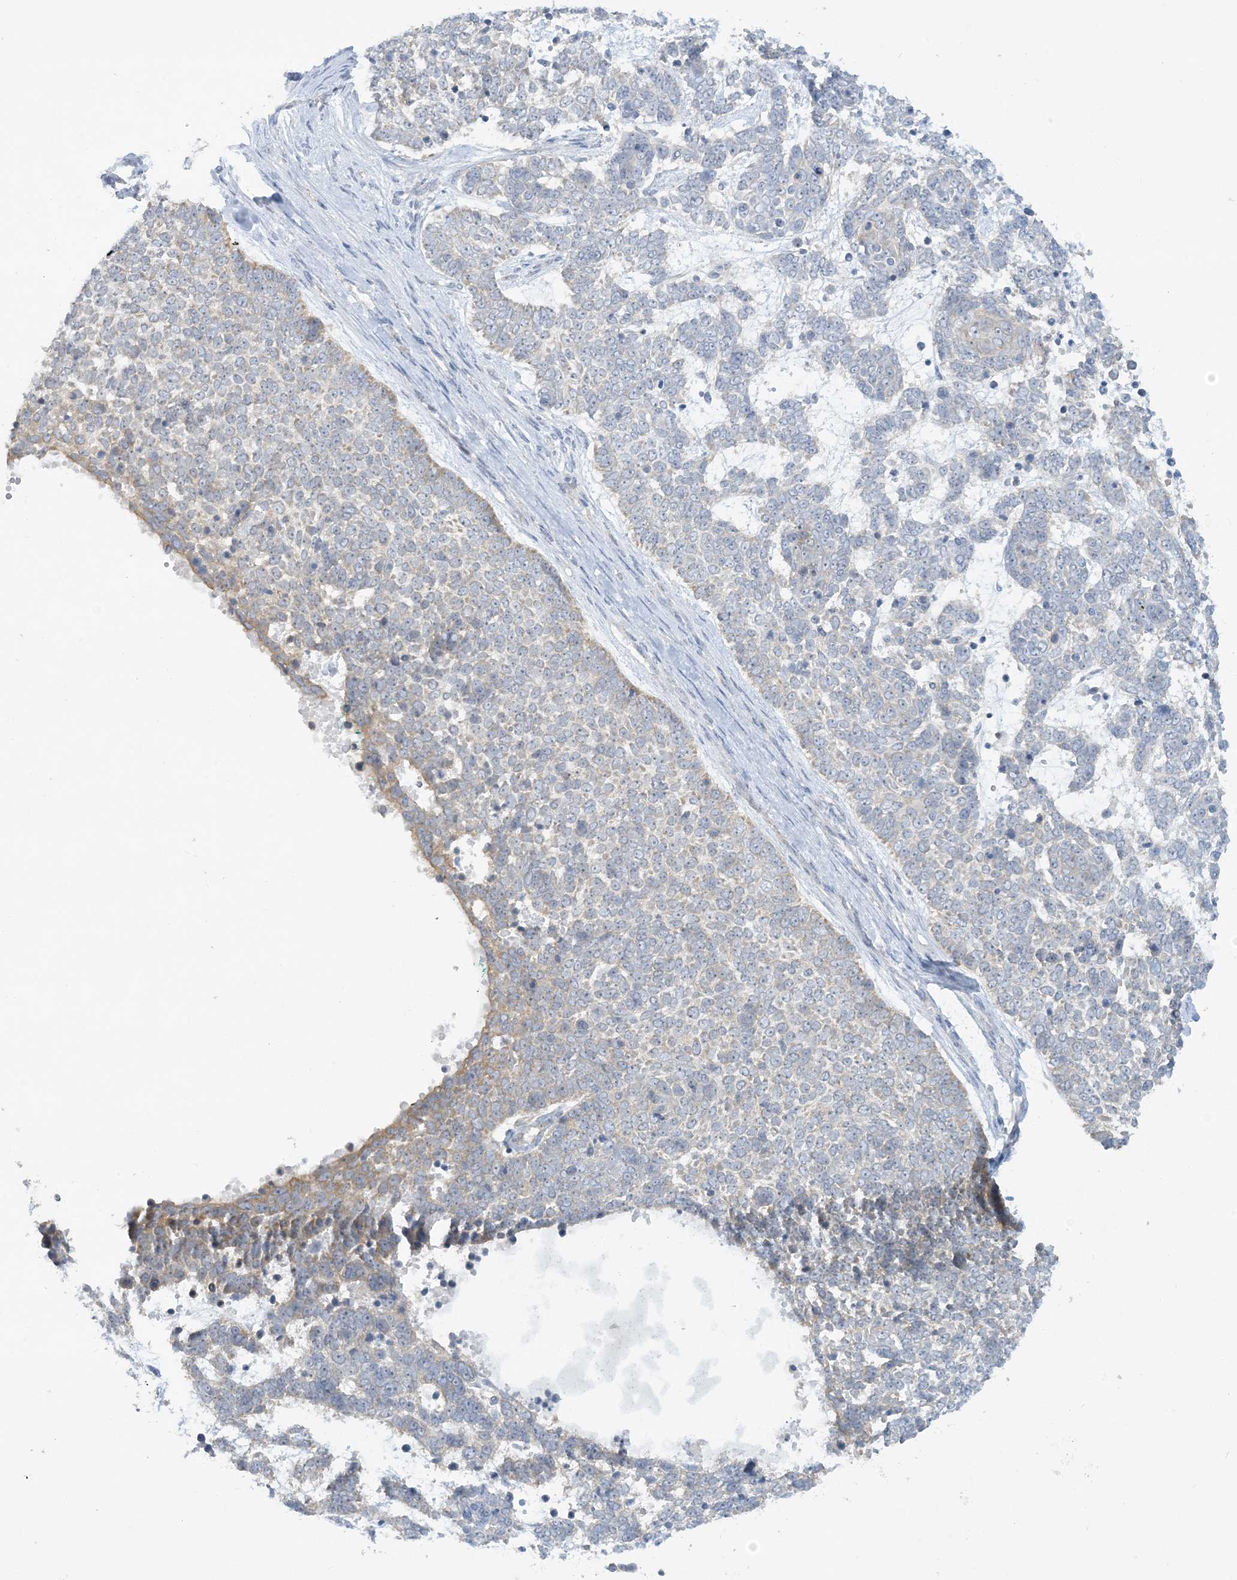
{"staining": {"intensity": "weak", "quantity": "<25%", "location": "cytoplasmic/membranous"}, "tissue": "skin cancer", "cell_type": "Tumor cells", "image_type": "cancer", "snomed": [{"axis": "morphology", "description": "Basal cell carcinoma"}, {"axis": "topography", "description": "Skin"}], "caption": "Tumor cells are negative for protein expression in human skin basal cell carcinoma. (Immunohistochemistry (ihc), brightfield microscopy, high magnification).", "gene": "MRPS18A", "patient": {"sex": "female", "age": 81}}